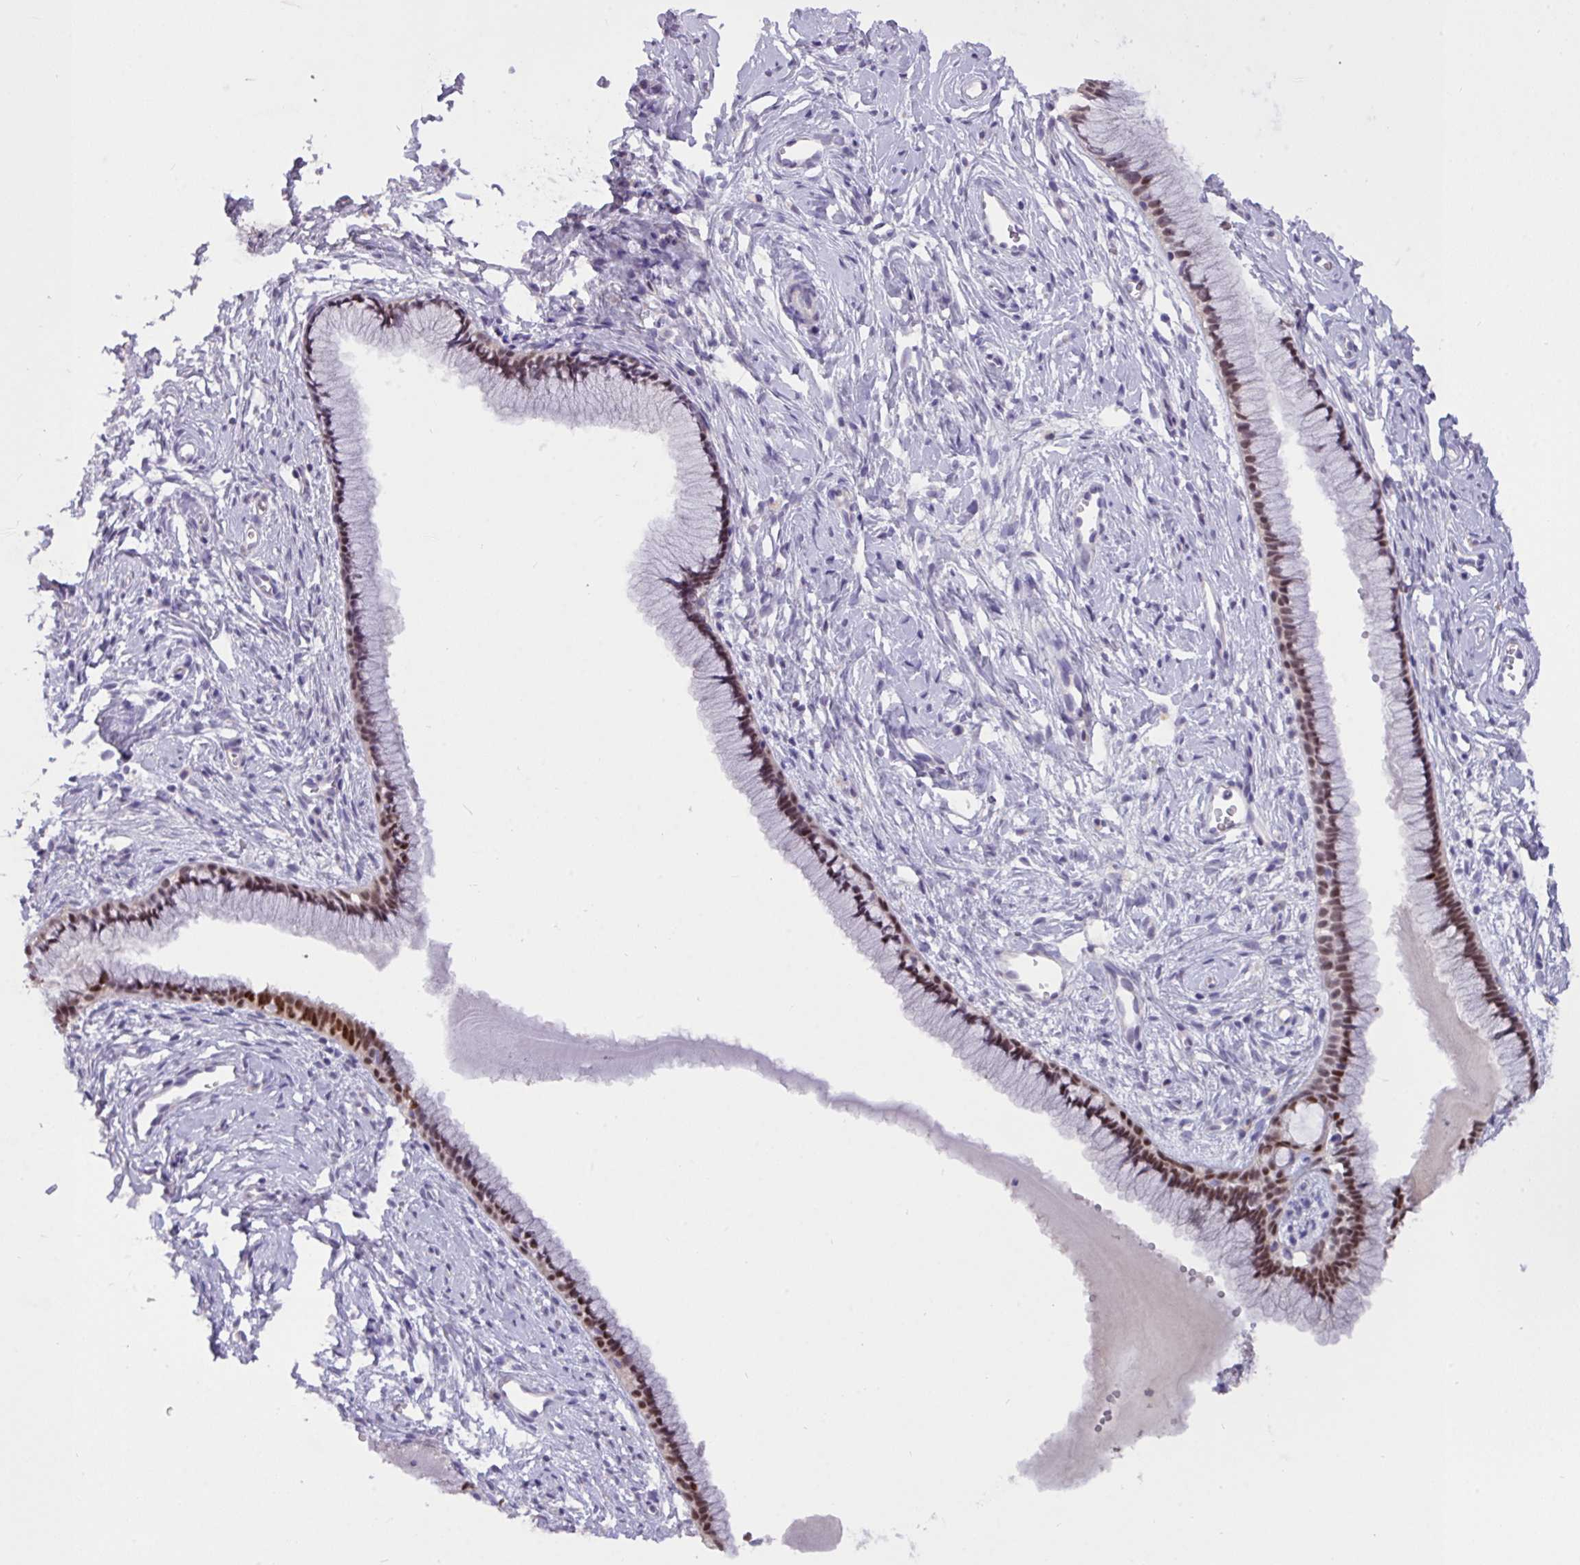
{"staining": {"intensity": "strong", "quantity": ">75%", "location": "nuclear"}, "tissue": "cervix", "cell_type": "Glandular cells", "image_type": "normal", "snomed": [{"axis": "morphology", "description": "Normal tissue, NOS"}, {"axis": "topography", "description": "Cervix"}], "caption": "High-magnification brightfield microscopy of unremarkable cervix stained with DAB (3,3'-diaminobenzidine) (brown) and counterstained with hematoxylin (blue). glandular cells exhibit strong nuclear staining is seen in about>75% of cells.", "gene": "PAX8", "patient": {"sex": "female", "age": 40}}